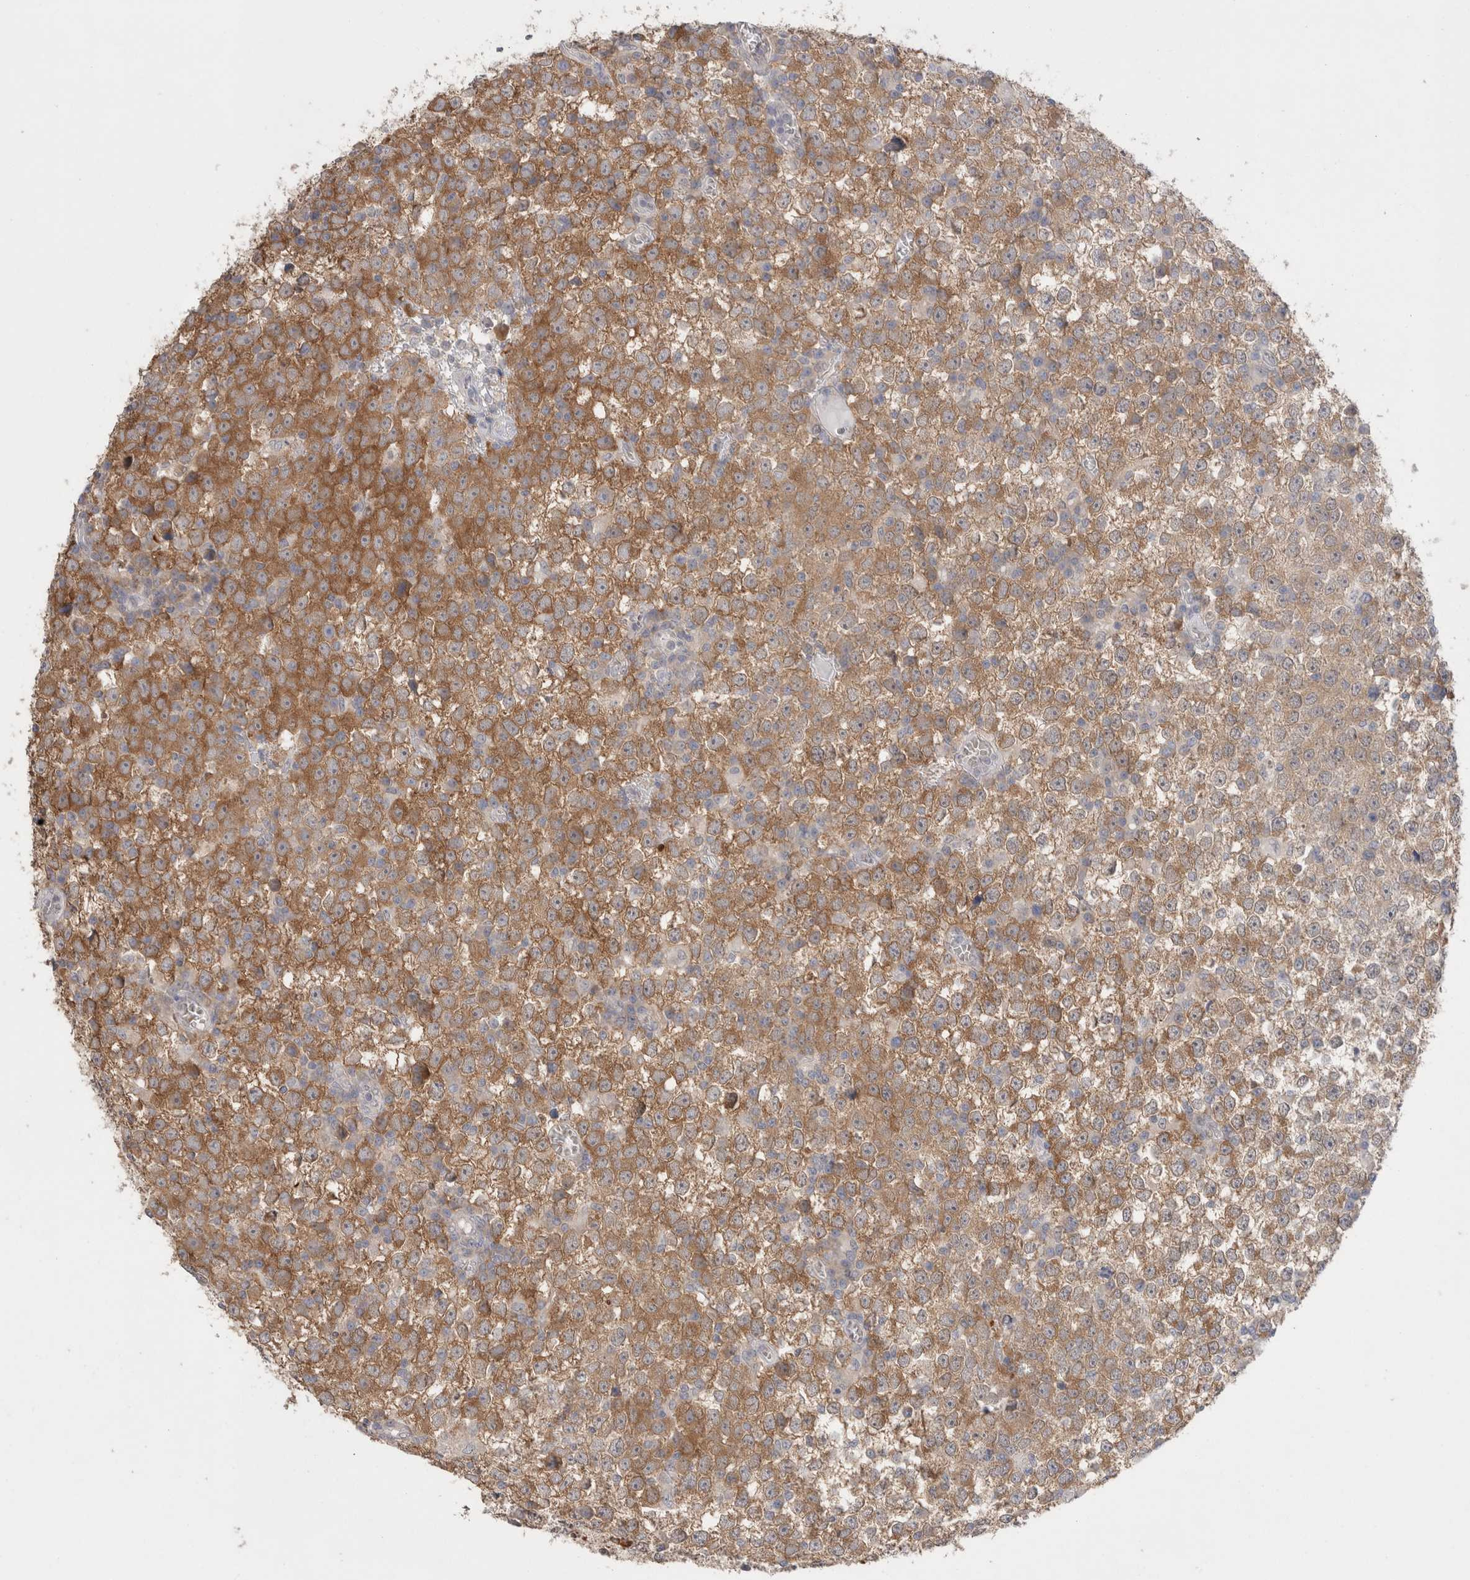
{"staining": {"intensity": "moderate", "quantity": ">75%", "location": "cytoplasmic/membranous"}, "tissue": "testis cancer", "cell_type": "Tumor cells", "image_type": "cancer", "snomed": [{"axis": "morphology", "description": "Seminoma, NOS"}, {"axis": "topography", "description": "Testis"}], "caption": "This histopathology image demonstrates immunohistochemistry (IHC) staining of human testis cancer, with medium moderate cytoplasmic/membranous positivity in about >75% of tumor cells.", "gene": "NDOR1", "patient": {"sex": "male", "age": 65}}